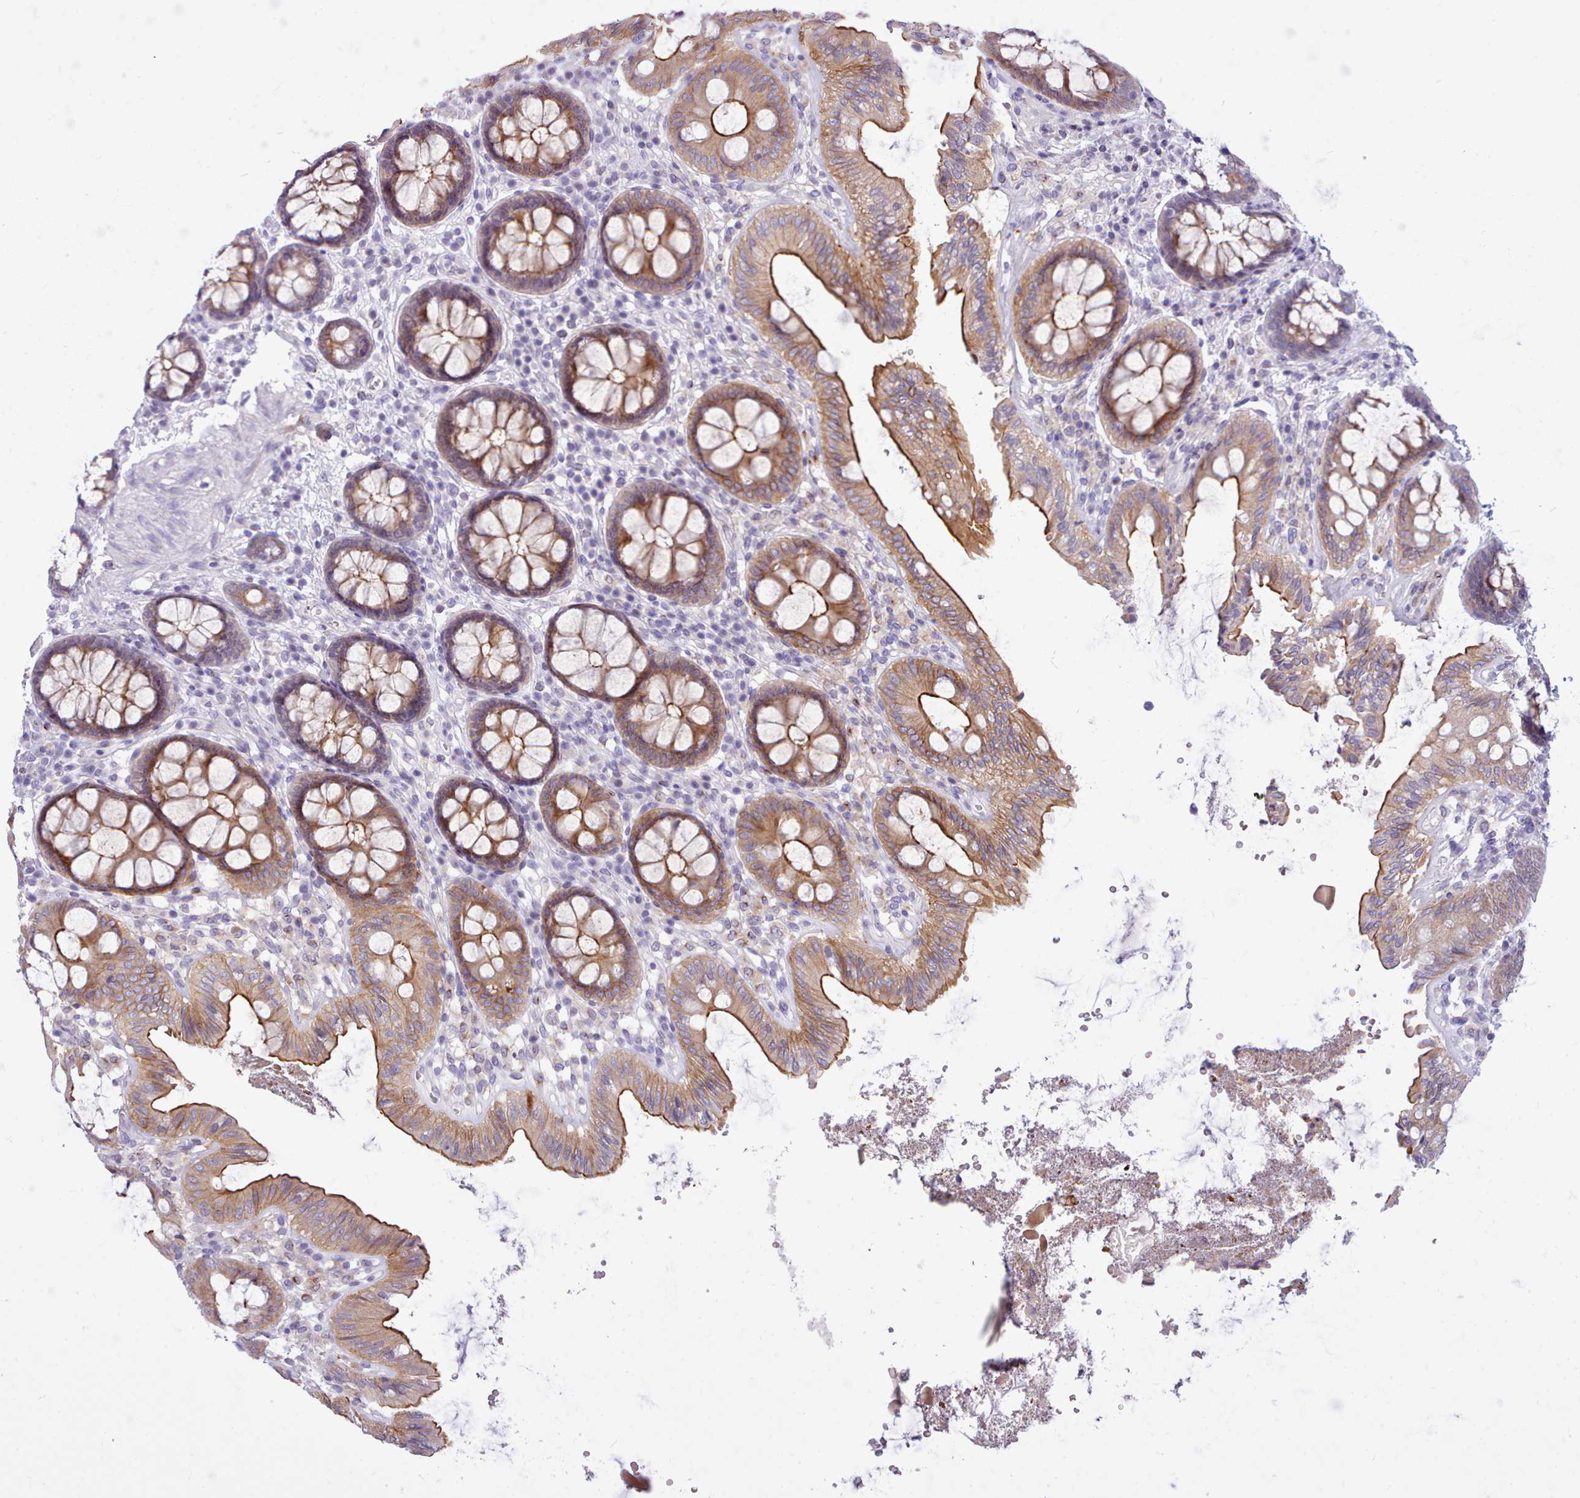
{"staining": {"intensity": "weak", "quantity": "25%-75%", "location": "cytoplasmic/membranous"}, "tissue": "colon", "cell_type": "Endothelial cells", "image_type": "normal", "snomed": [{"axis": "morphology", "description": "Normal tissue, NOS"}, {"axis": "topography", "description": "Colon"}], "caption": "Immunohistochemical staining of unremarkable human colon displays weak cytoplasmic/membranous protein positivity in about 25%-75% of endothelial cells. Using DAB (brown) and hematoxylin (blue) stains, captured at high magnification using brightfield microscopy.", "gene": "CYP2A13", "patient": {"sex": "male", "age": 84}}